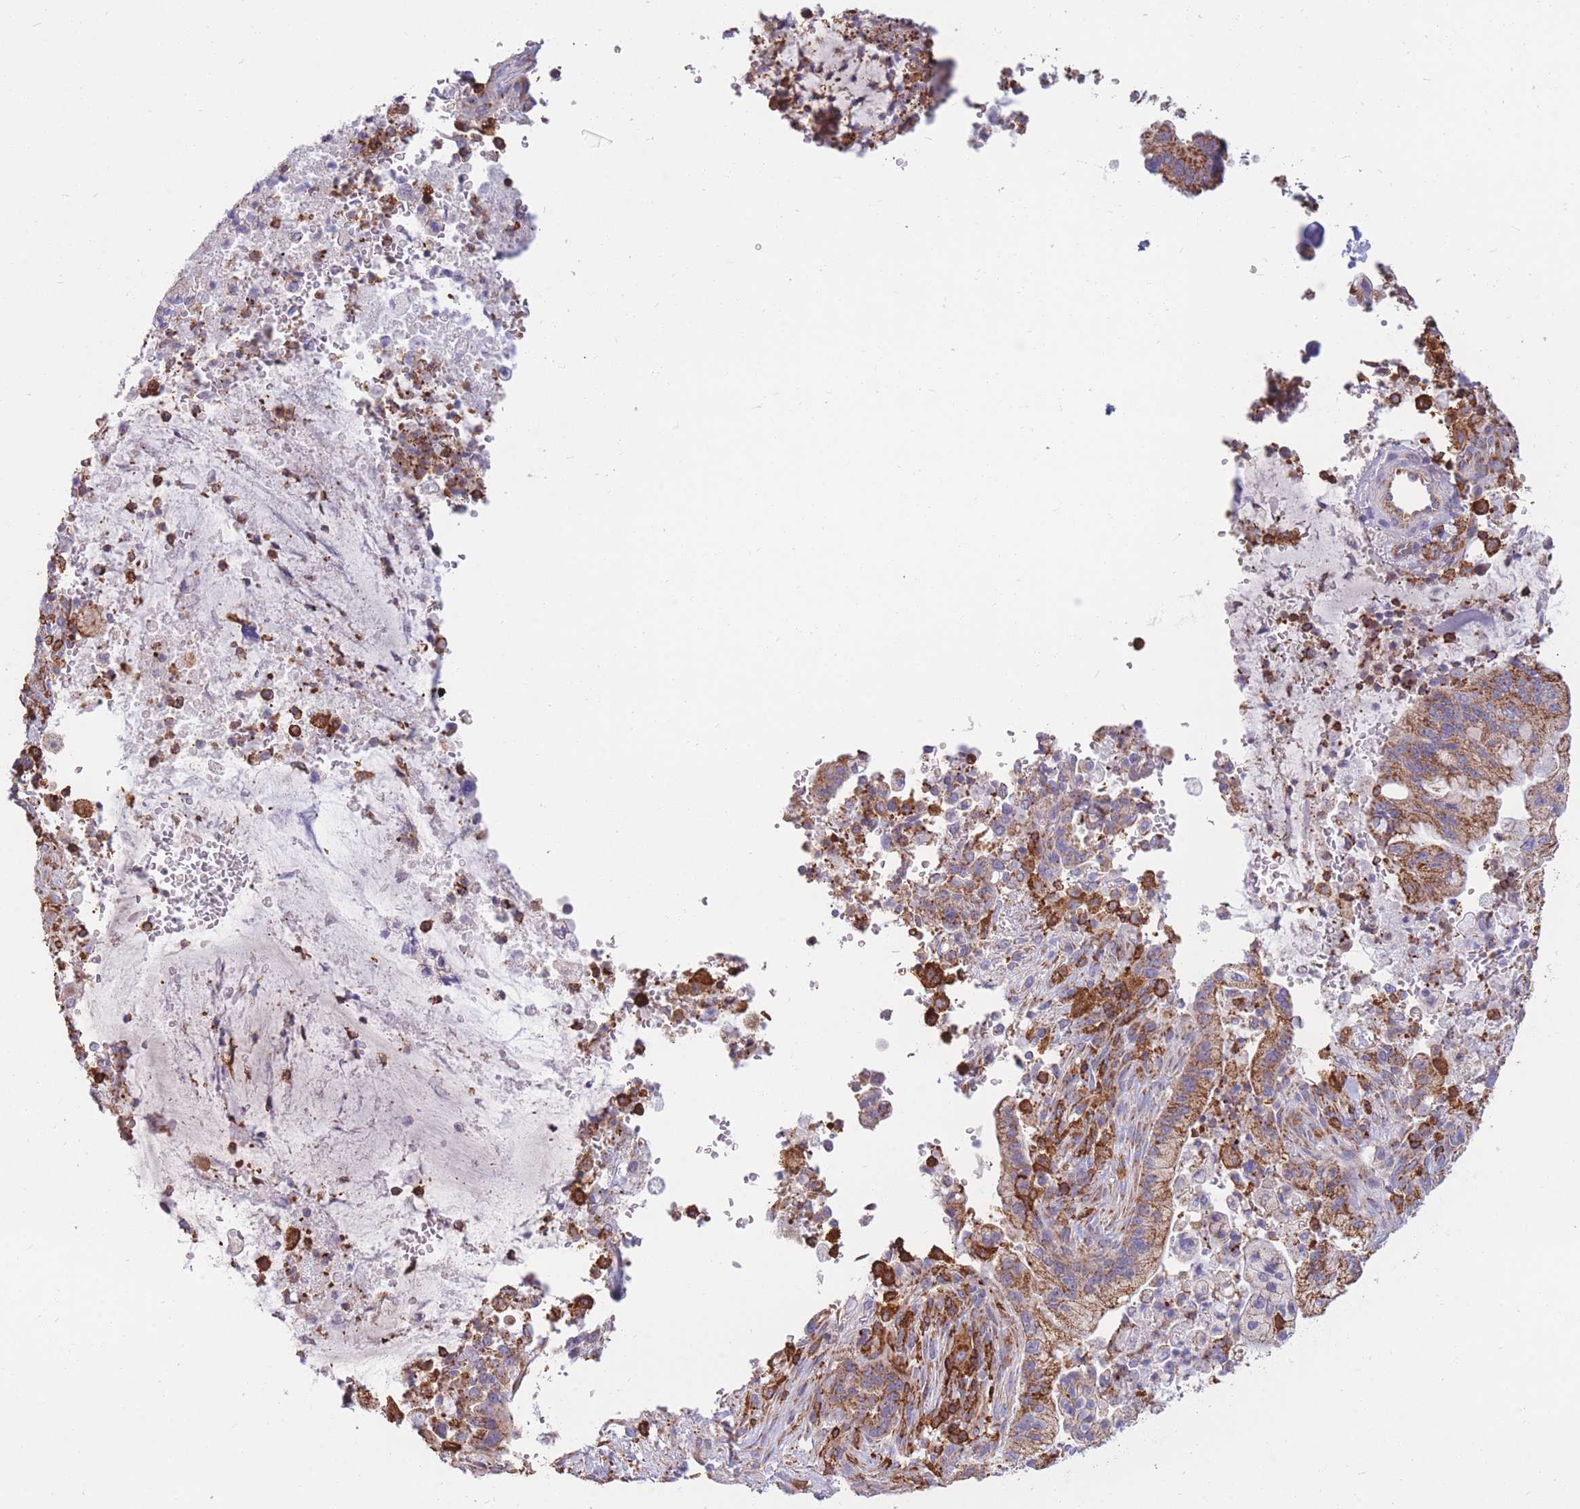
{"staining": {"intensity": "moderate", "quantity": "25%-75%", "location": "cytoplasmic/membranous"}, "tissue": "pancreatic cancer", "cell_type": "Tumor cells", "image_type": "cancer", "snomed": [{"axis": "morphology", "description": "Adenocarcinoma, NOS"}, {"axis": "topography", "description": "Pancreas"}], "caption": "Immunohistochemistry micrograph of pancreatic adenocarcinoma stained for a protein (brown), which exhibits medium levels of moderate cytoplasmic/membranous expression in about 25%-75% of tumor cells.", "gene": "MRPL54", "patient": {"sex": "male", "age": 44}}